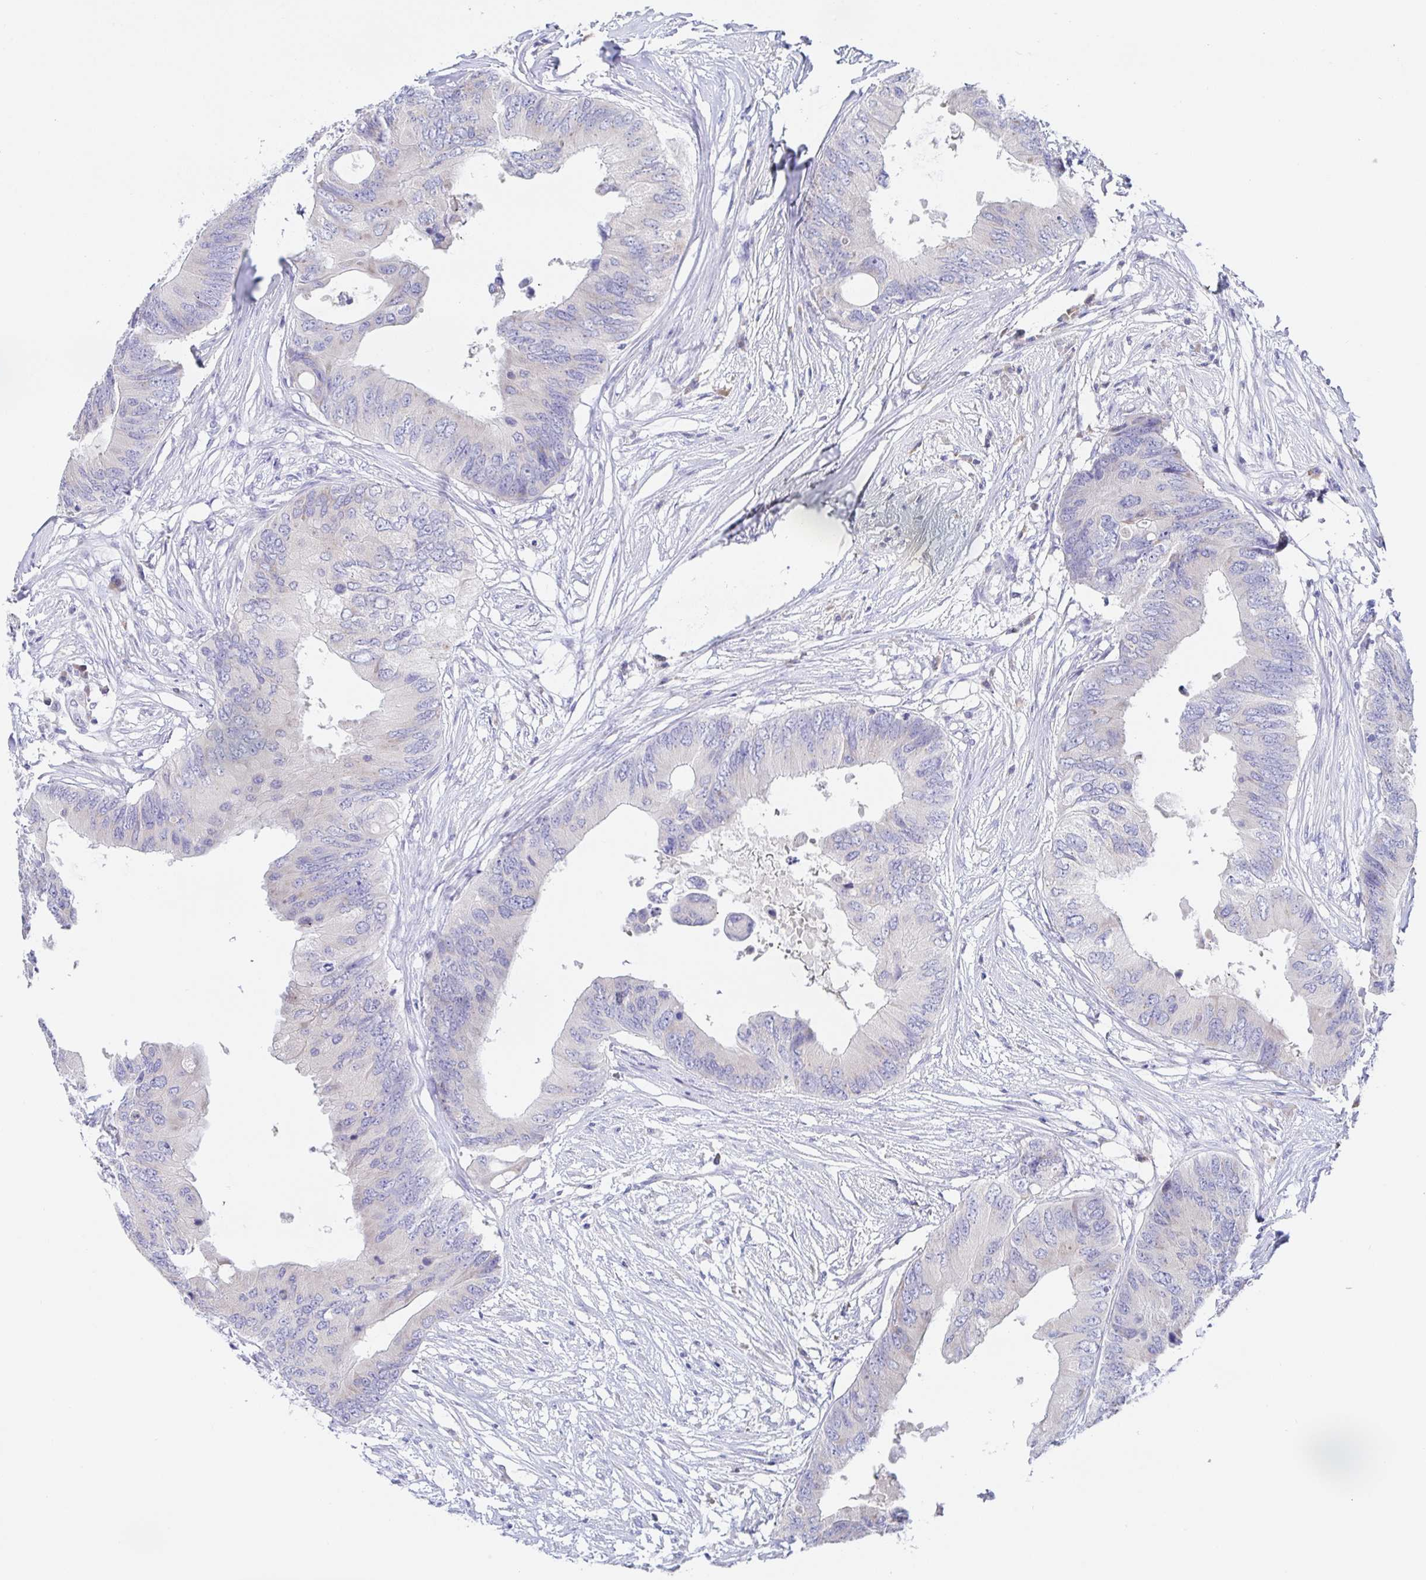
{"staining": {"intensity": "negative", "quantity": "none", "location": "none"}, "tissue": "colorectal cancer", "cell_type": "Tumor cells", "image_type": "cancer", "snomed": [{"axis": "morphology", "description": "Adenocarcinoma, NOS"}, {"axis": "topography", "description": "Colon"}], "caption": "Photomicrograph shows no significant protein positivity in tumor cells of colorectal cancer.", "gene": "SIAH3", "patient": {"sex": "male", "age": 71}}